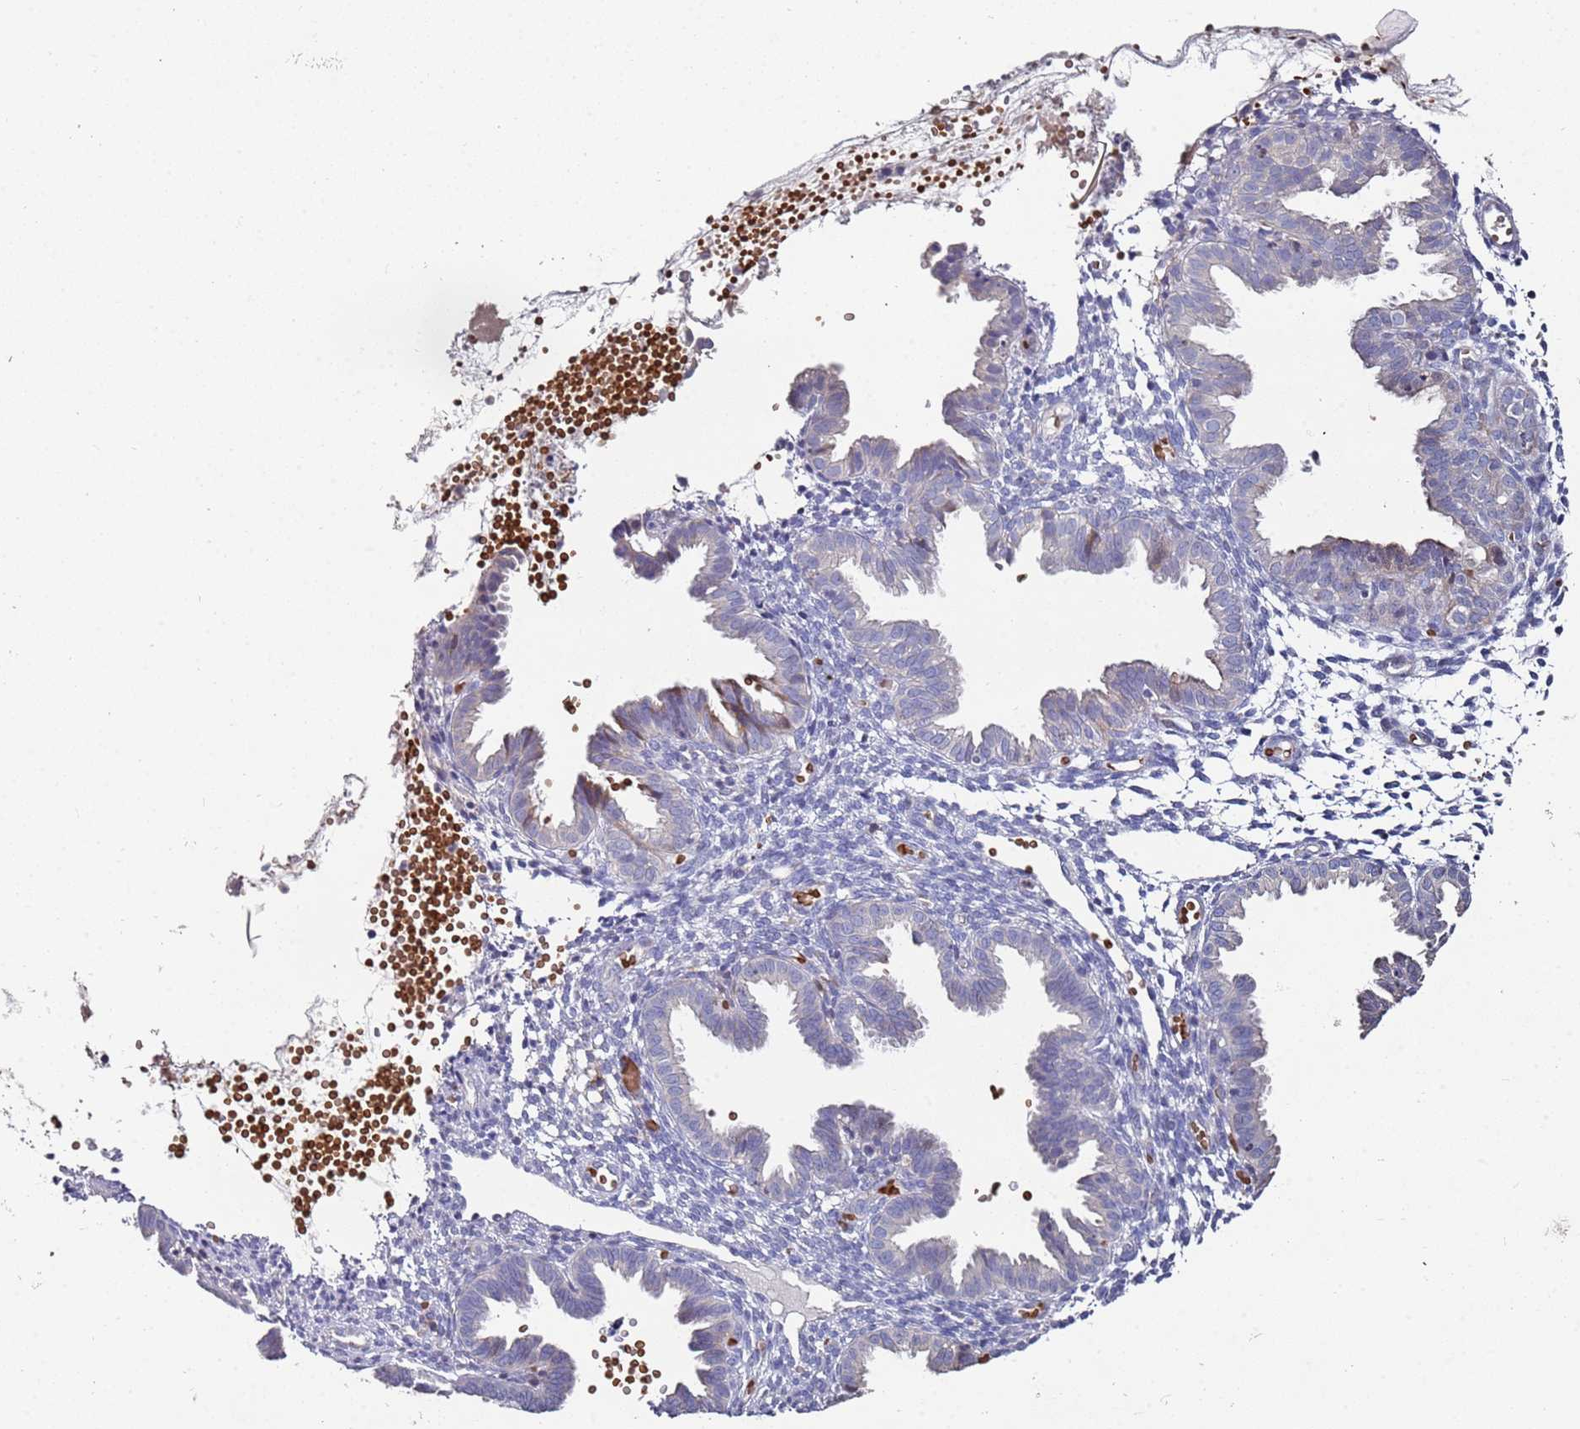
{"staining": {"intensity": "negative", "quantity": "none", "location": "none"}, "tissue": "endometrium", "cell_type": "Cells in endometrial stroma", "image_type": "normal", "snomed": [{"axis": "morphology", "description": "Normal tissue, NOS"}, {"axis": "topography", "description": "Endometrium"}], "caption": "Immunohistochemical staining of unremarkable human endometrium shows no significant expression in cells in endometrial stroma. (IHC, brightfield microscopy, high magnification).", "gene": "LACC1", "patient": {"sex": "female", "age": 33}}